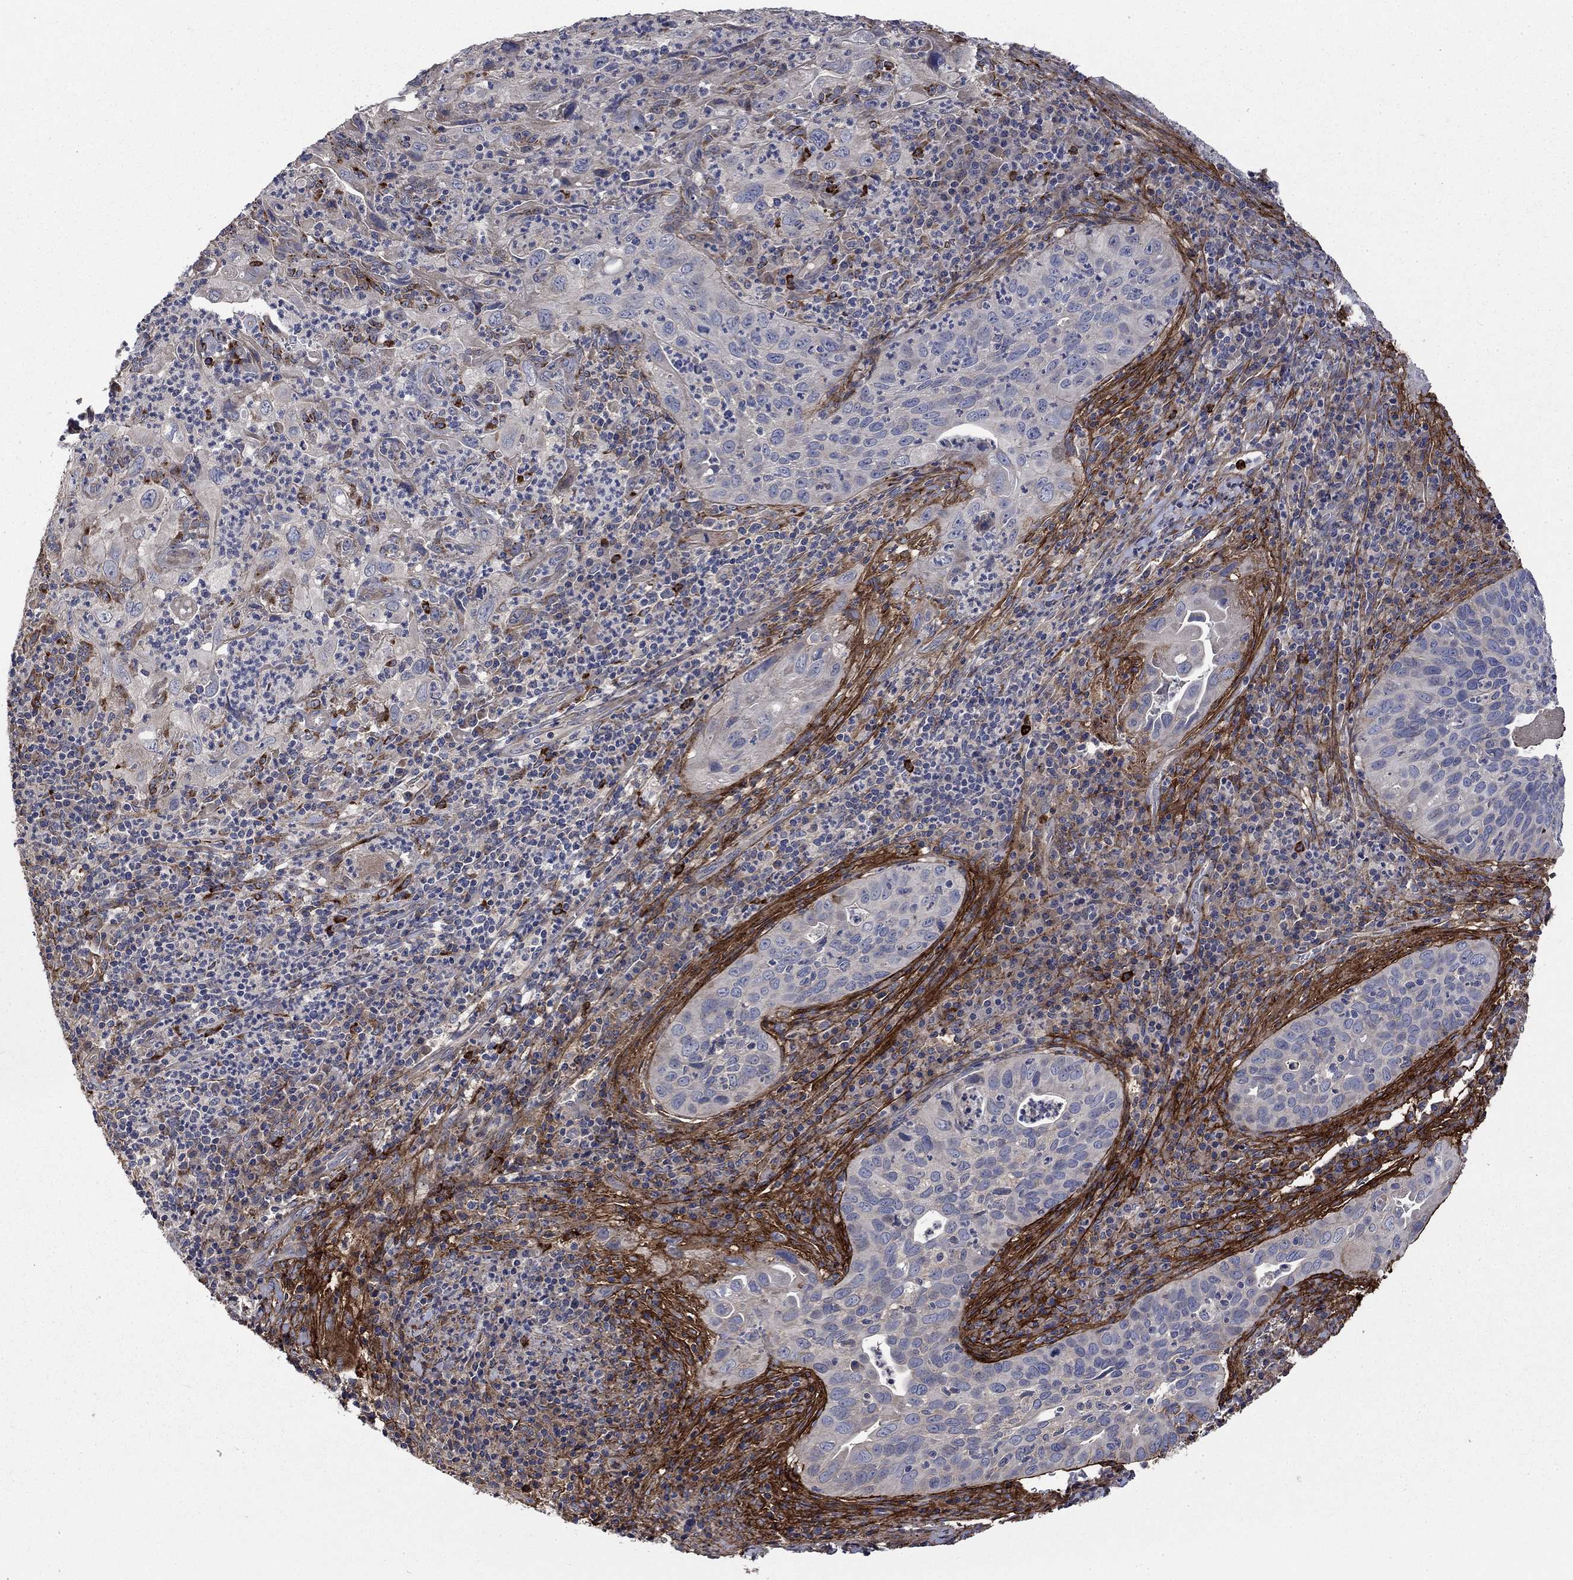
{"staining": {"intensity": "negative", "quantity": "none", "location": "none"}, "tissue": "cervical cancer", "cell_type": "Tumor cells", "image_type": "cancer", "snomed": [{"axis": "morphology", "description": "Squamous cell carcinoma, NOS"}, {"axis": "topography", "description": "Cervix"}], "caption": "An immunohistochemistry histopathology image of squamous cell carcinoma (cervical) is shown. There is no staining in tumor cells of squamous cell carcinoma (cervical).", "gene": "VCAN", "patient": {"sex": "female", "age": 26}}